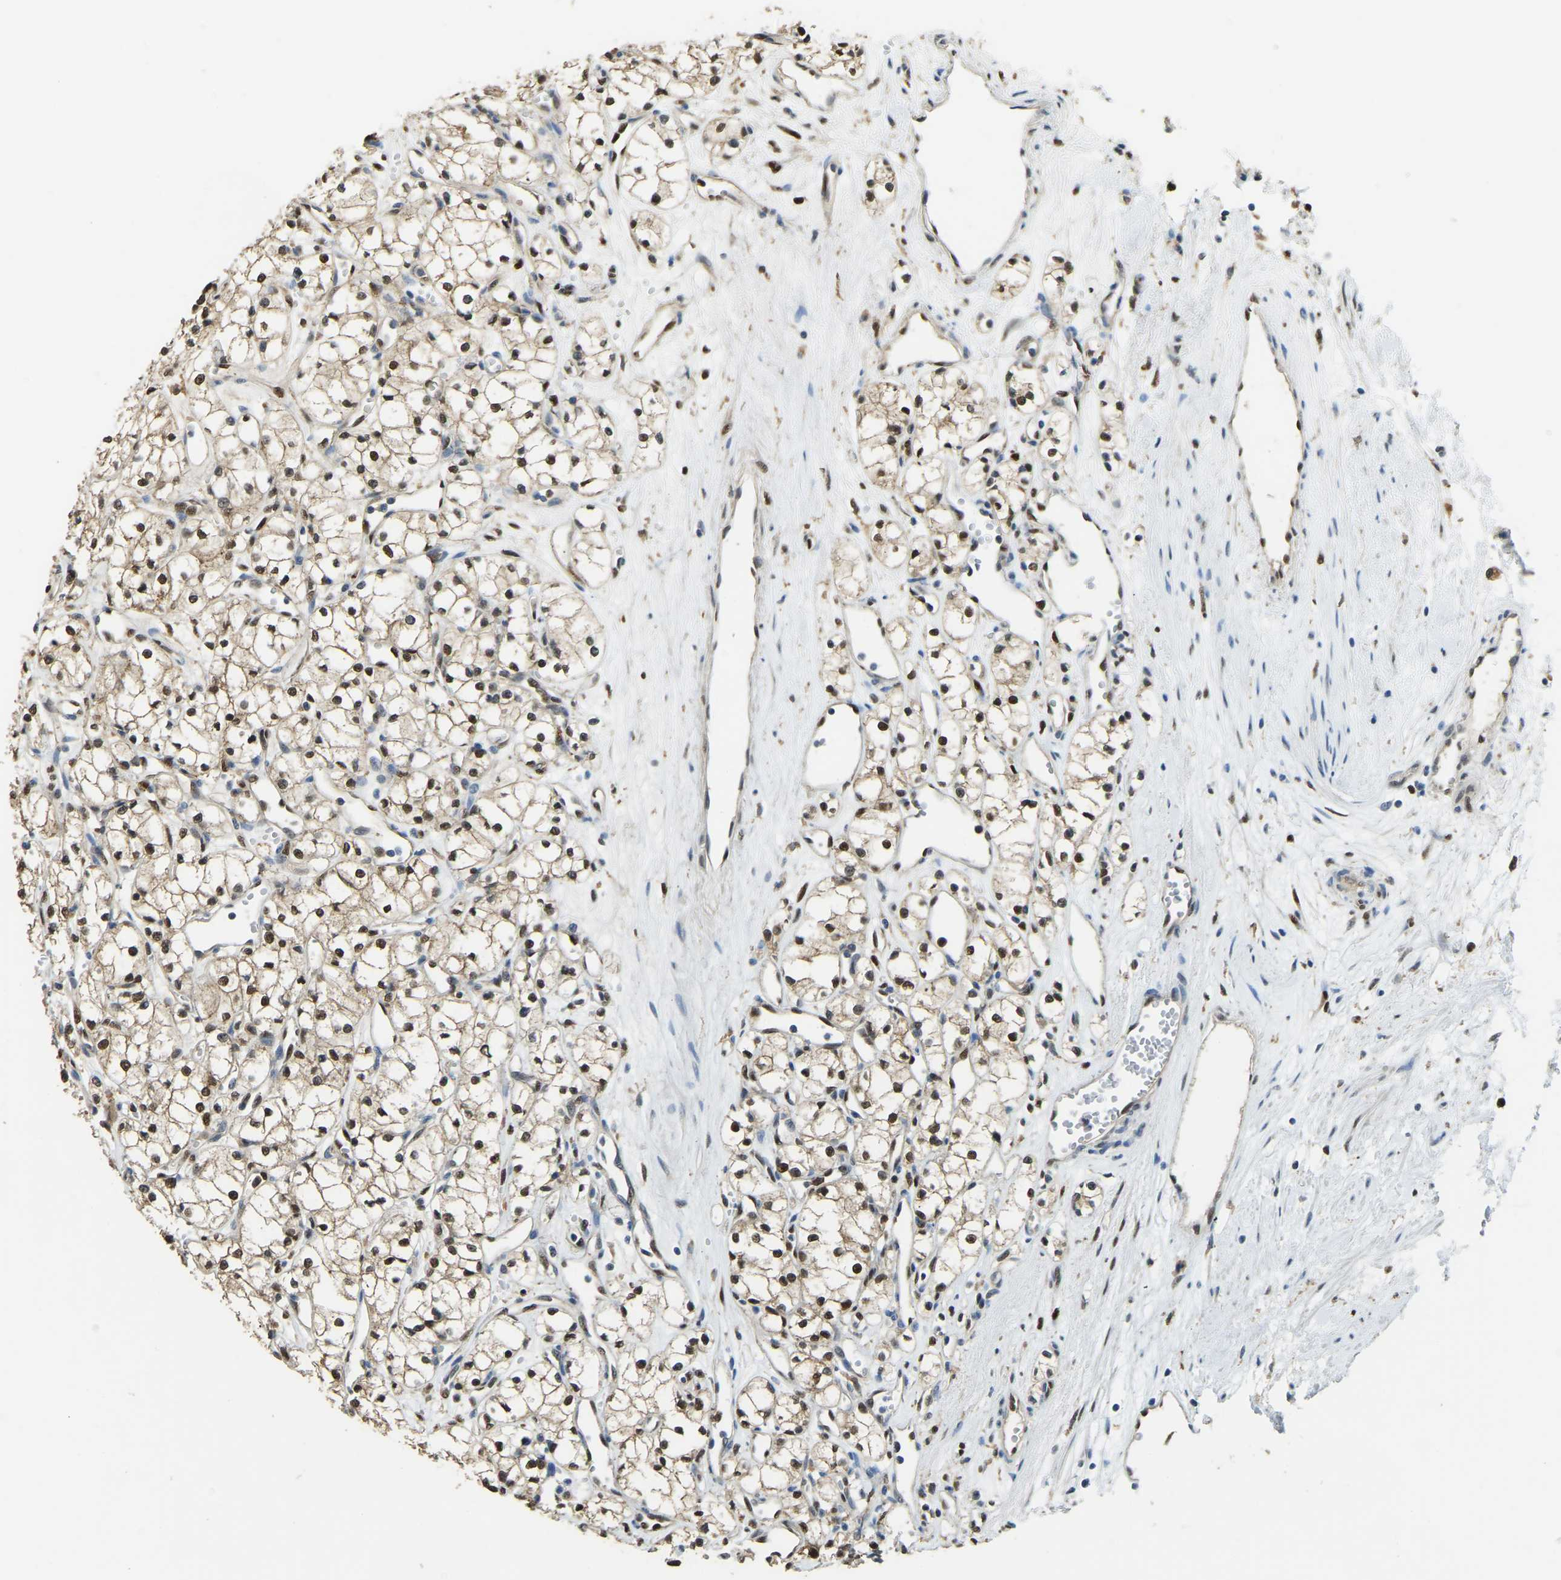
{"staining": {"intensity": "strong", "quantity": ">75%", "location": "cytoplasmic/membranous,nuclear"}, "tissue": "renal cancer", "cell_type": "Tumor cells", "image_type": "cancer", "snomed": [{"axis": "morphology", "description": "Adenocarcinoma, NOS"}, {"axis": "topography", "description": "Kidney"}], "caption": "Renal adenocarcinoma was stained to show a protein in brown. There is high levels of strong cytoplasmic/membranous and nuclear positivity in approximately >75% of tumor cells.", "gene": "NANS", "patient": {"sex": "male", "age": 59}}